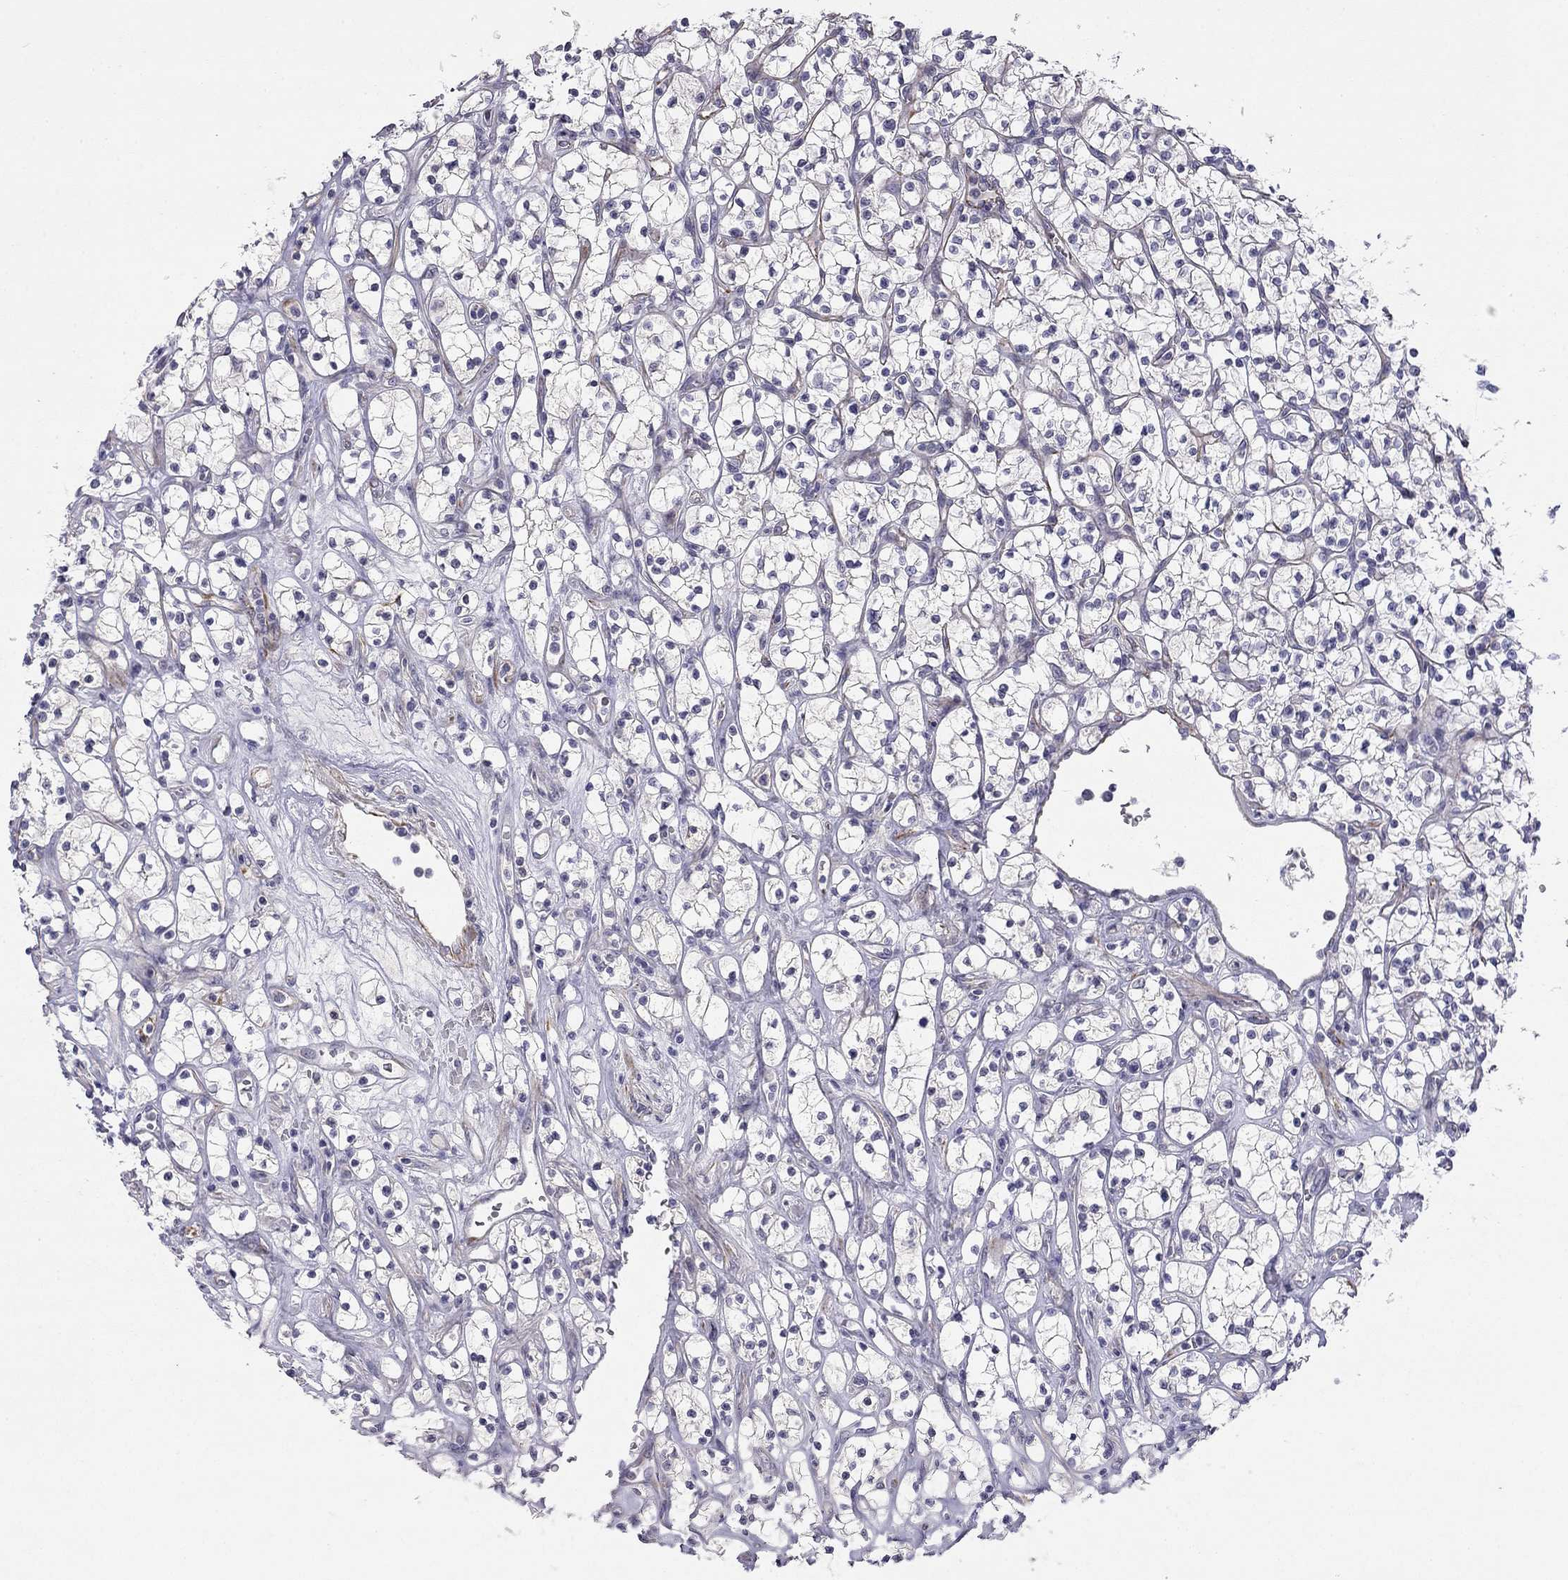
{"staining": {"intensity": "negative", "quantity": "none", "location": "none"}, "tissue": "renal cancer", "cell_type": "Tumor cells", "image_type": "cancer", "snomed": [{"axis": "morphology", "description": "Adenocarcinoma, NOS"}, {"axis": "topography", "description": "Kidney"}], "caption": "Immunohistochemical staining of human renal cancer (adenocarcinoma) reveals no significant positivity in tumor cells.", "gene": "RTL1", "patient": {"sex": "female", "age": 64}}